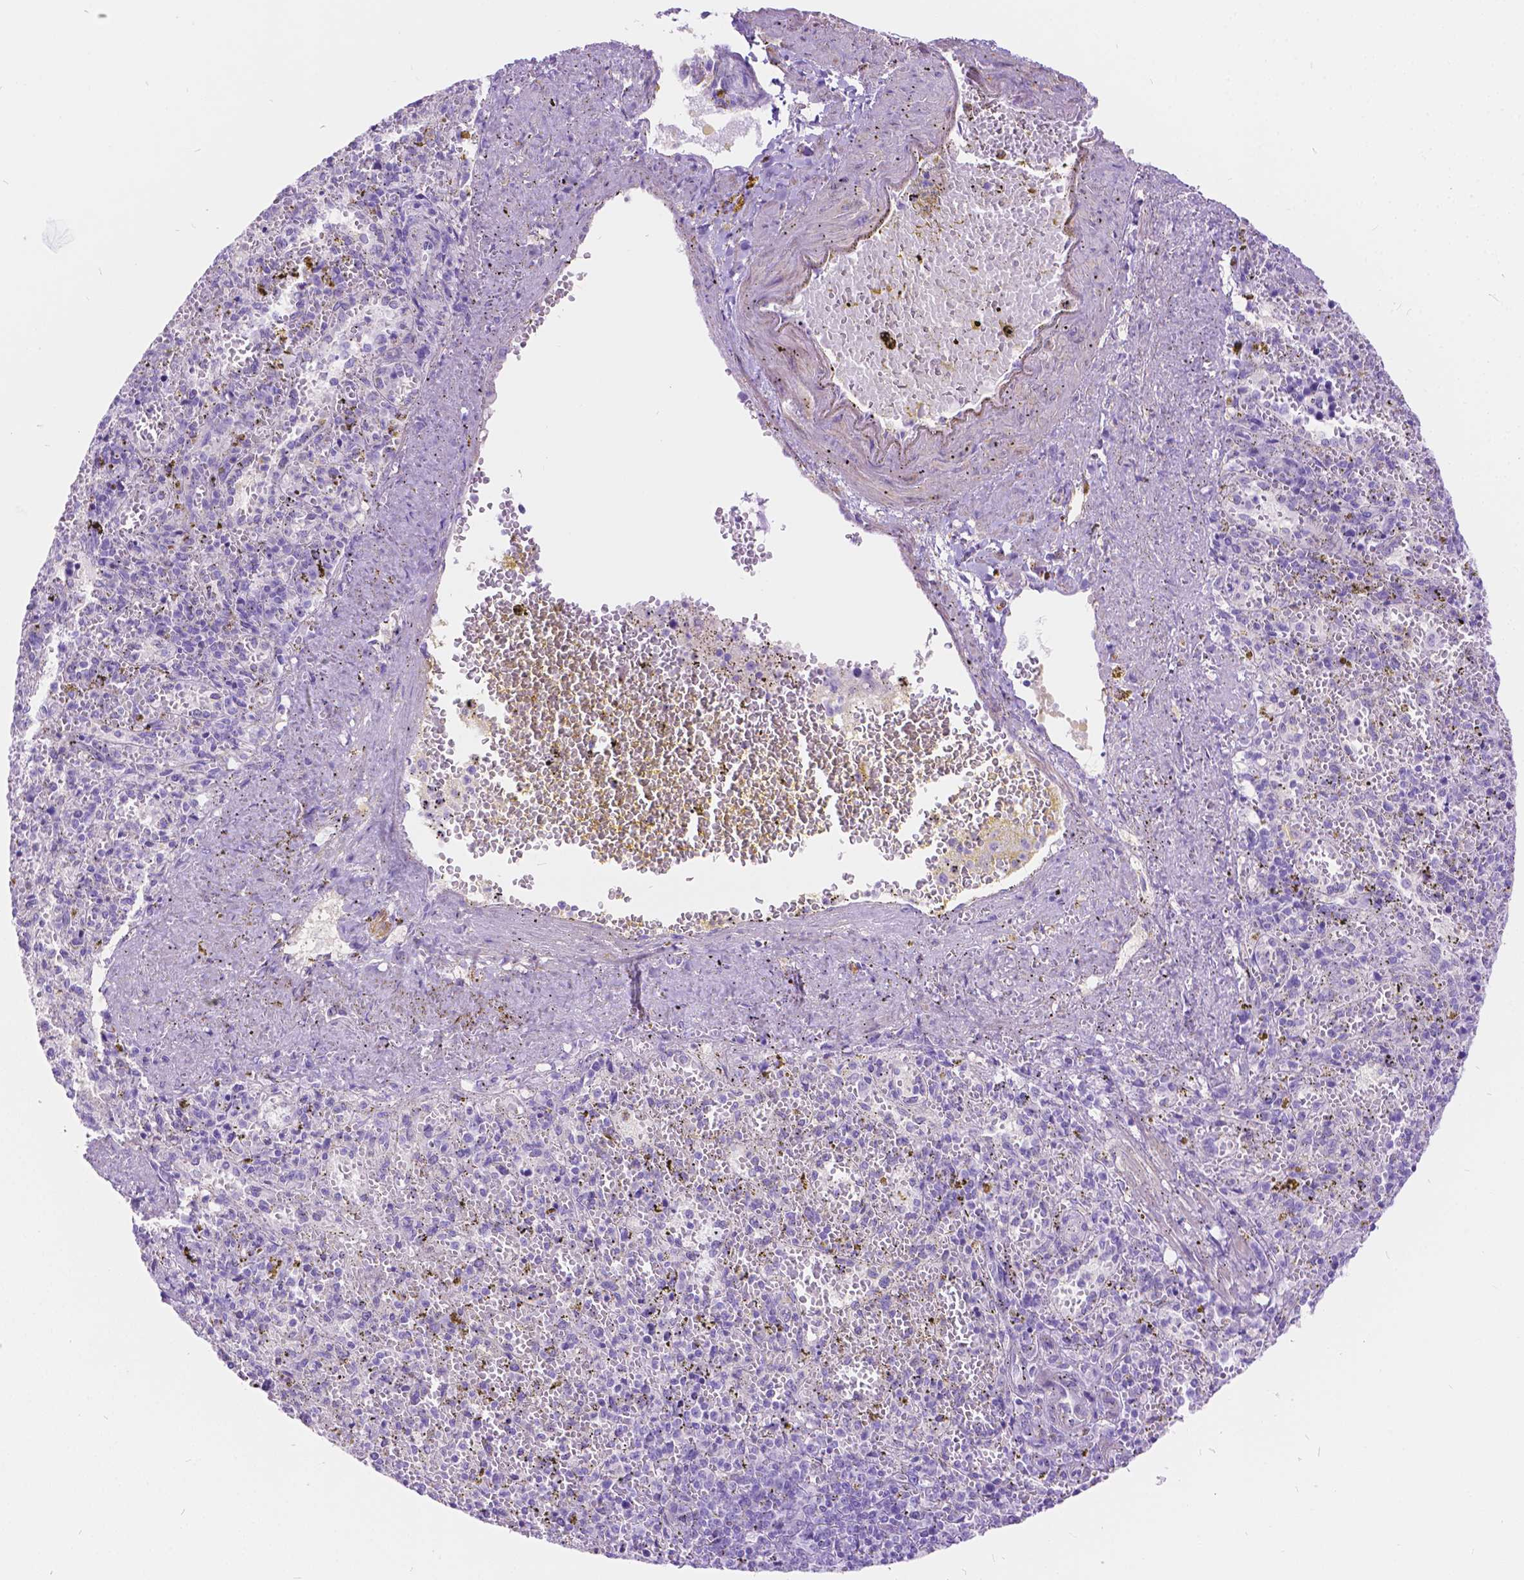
{"staining": {"intensity": "negative", "quantity": "none", "location": "none"}, "tissue": "spleen", "cell_type": "Cells in red pulp", "image_type": "normal", "snomed": [{"axis": "morphology", "description": "Normal tissue, NOS"}, {"axis": "topography", "description": "Spleen"}], "caption": "High power microscopy photomicrograph of an IHC image of normal spleen, revealing no significant positivity in cells in red pulp.", "gene": "CHRM1", "patient": {"sex": "female", "age": 50}}